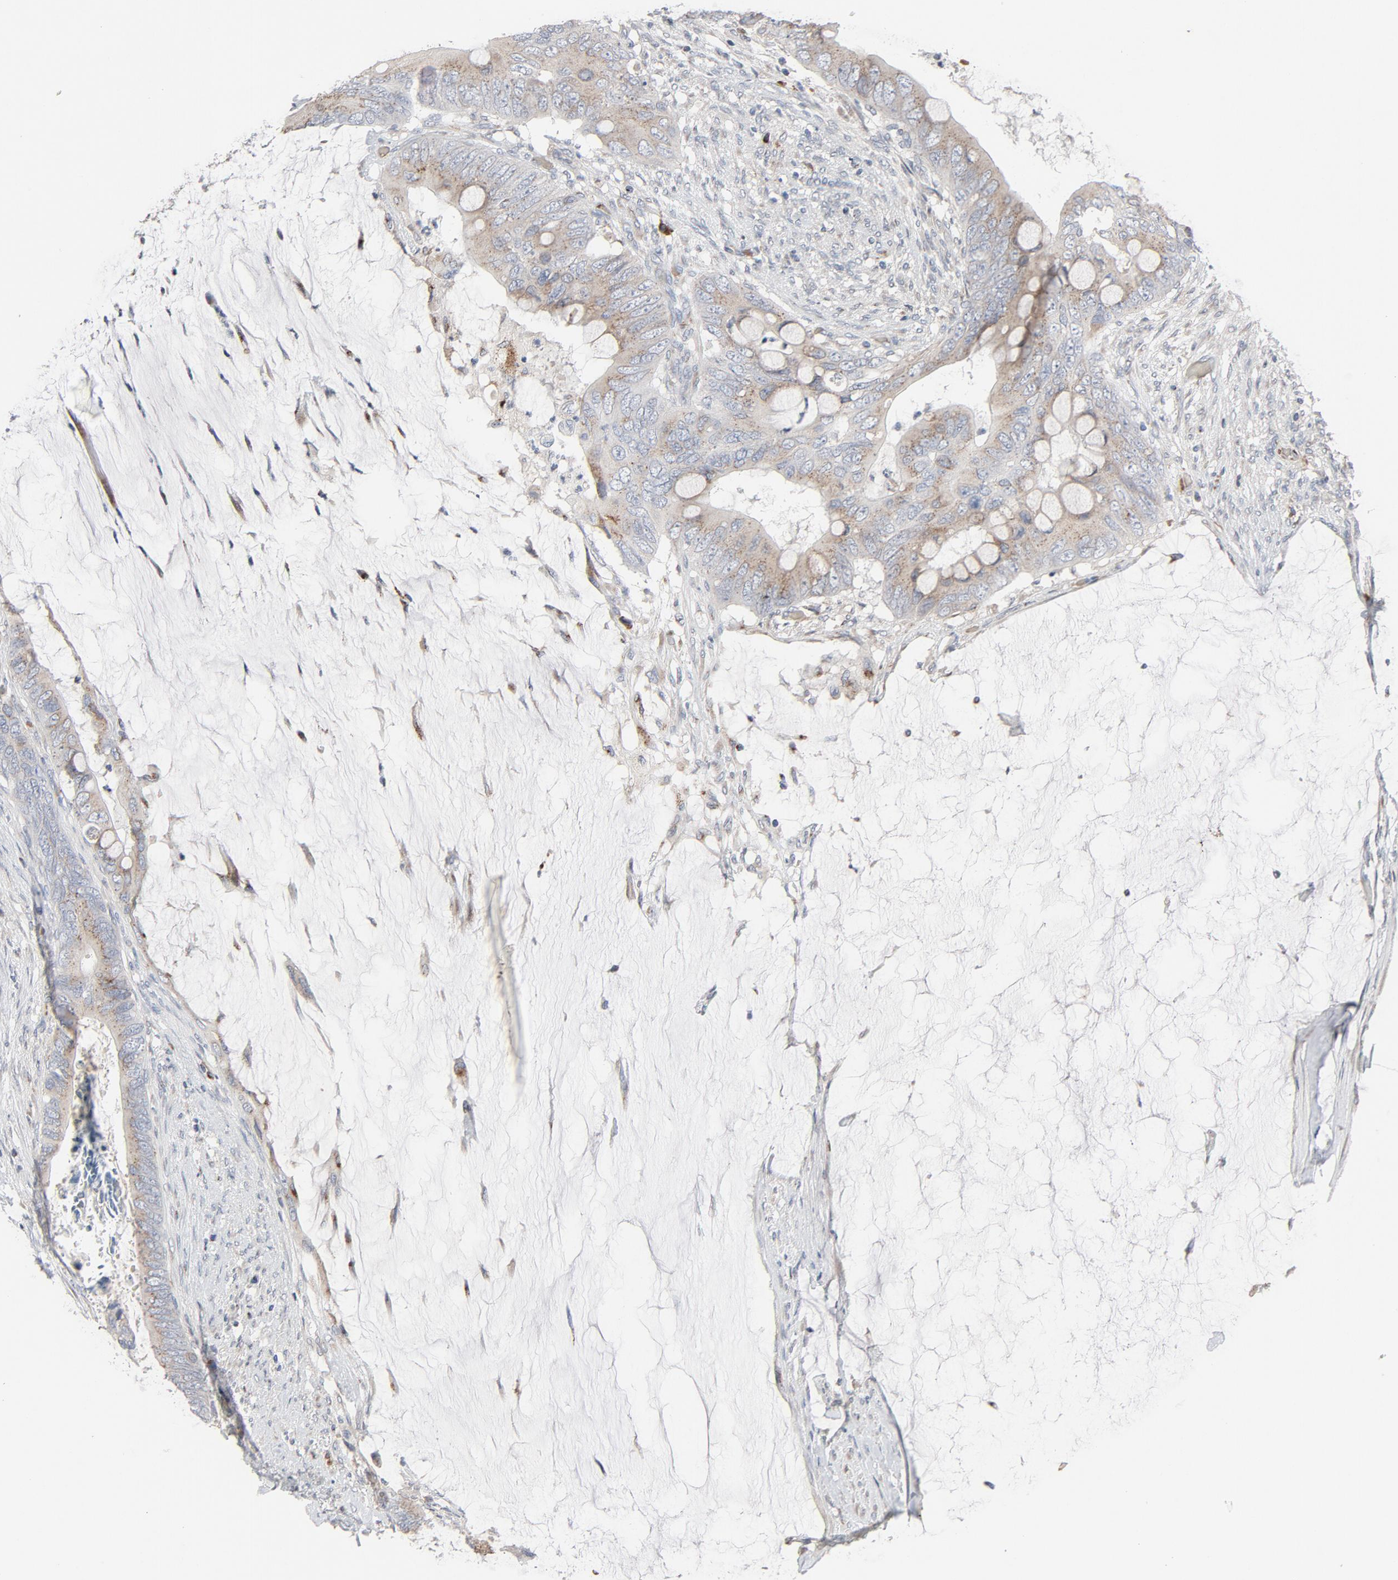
{"staining": {"intensity": "weak", "quantity": "<25%", "location": "cytoplasmic/membranous"}, "tissue": "colorectal cancer", "cell_type": "Tumor cells", "image_type": "cancer", "snomed": [{"axis": "morphology", "description": "Normal tissue, NOS"}, {"axis": "morphology", "description": "Adenocarcinoma, NOS"}, {"axis": "topography", "description": "Rectum"}, {"axis": "topography", "description": "Peripheral nerve tissue"}], "caption": "The micrograph demonstrates no significant positivity in tumor cells of colorectal cancer.", "gene": "LMAN2", "patient": {"sex": "female", "age": 77}}